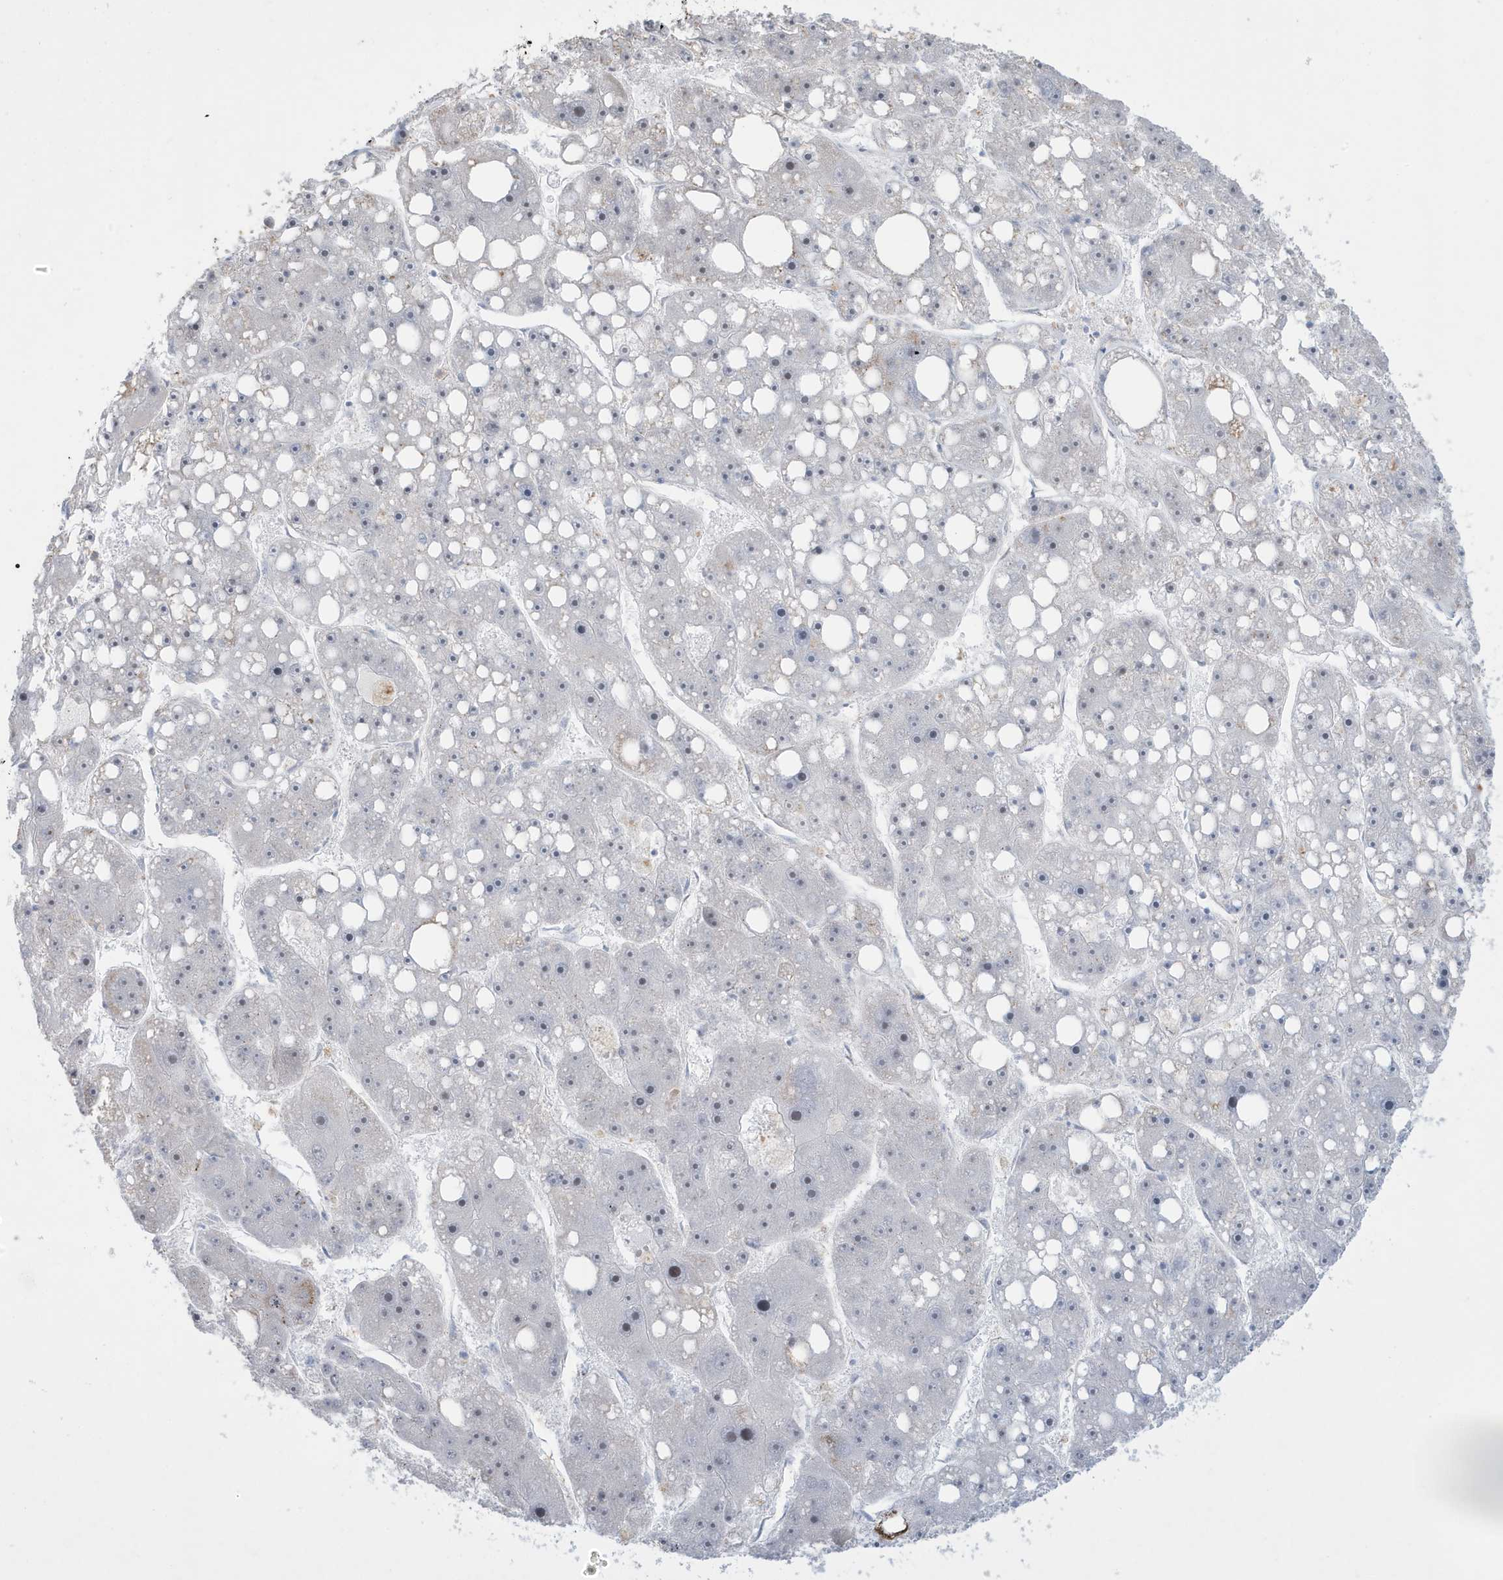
{"staining": {"intensity": "negative", "quantity": "none", "location": "none"}, "tissue": "liver cancer", "cell_type": "Tumor cells", "image_type": "cancer", "snomed": [{"axis": "morphology", "description": "Carcinoma, Hepatocellular, NOS"}, {"axis": "topography", "description": "Liver"}], "caption": "Immunohistochemistry (IHC) of human liver cancer exhibits no positivity in tumor cells.", "gene": "FNDC1", "patient": {"sex": "female", "age": 61}}